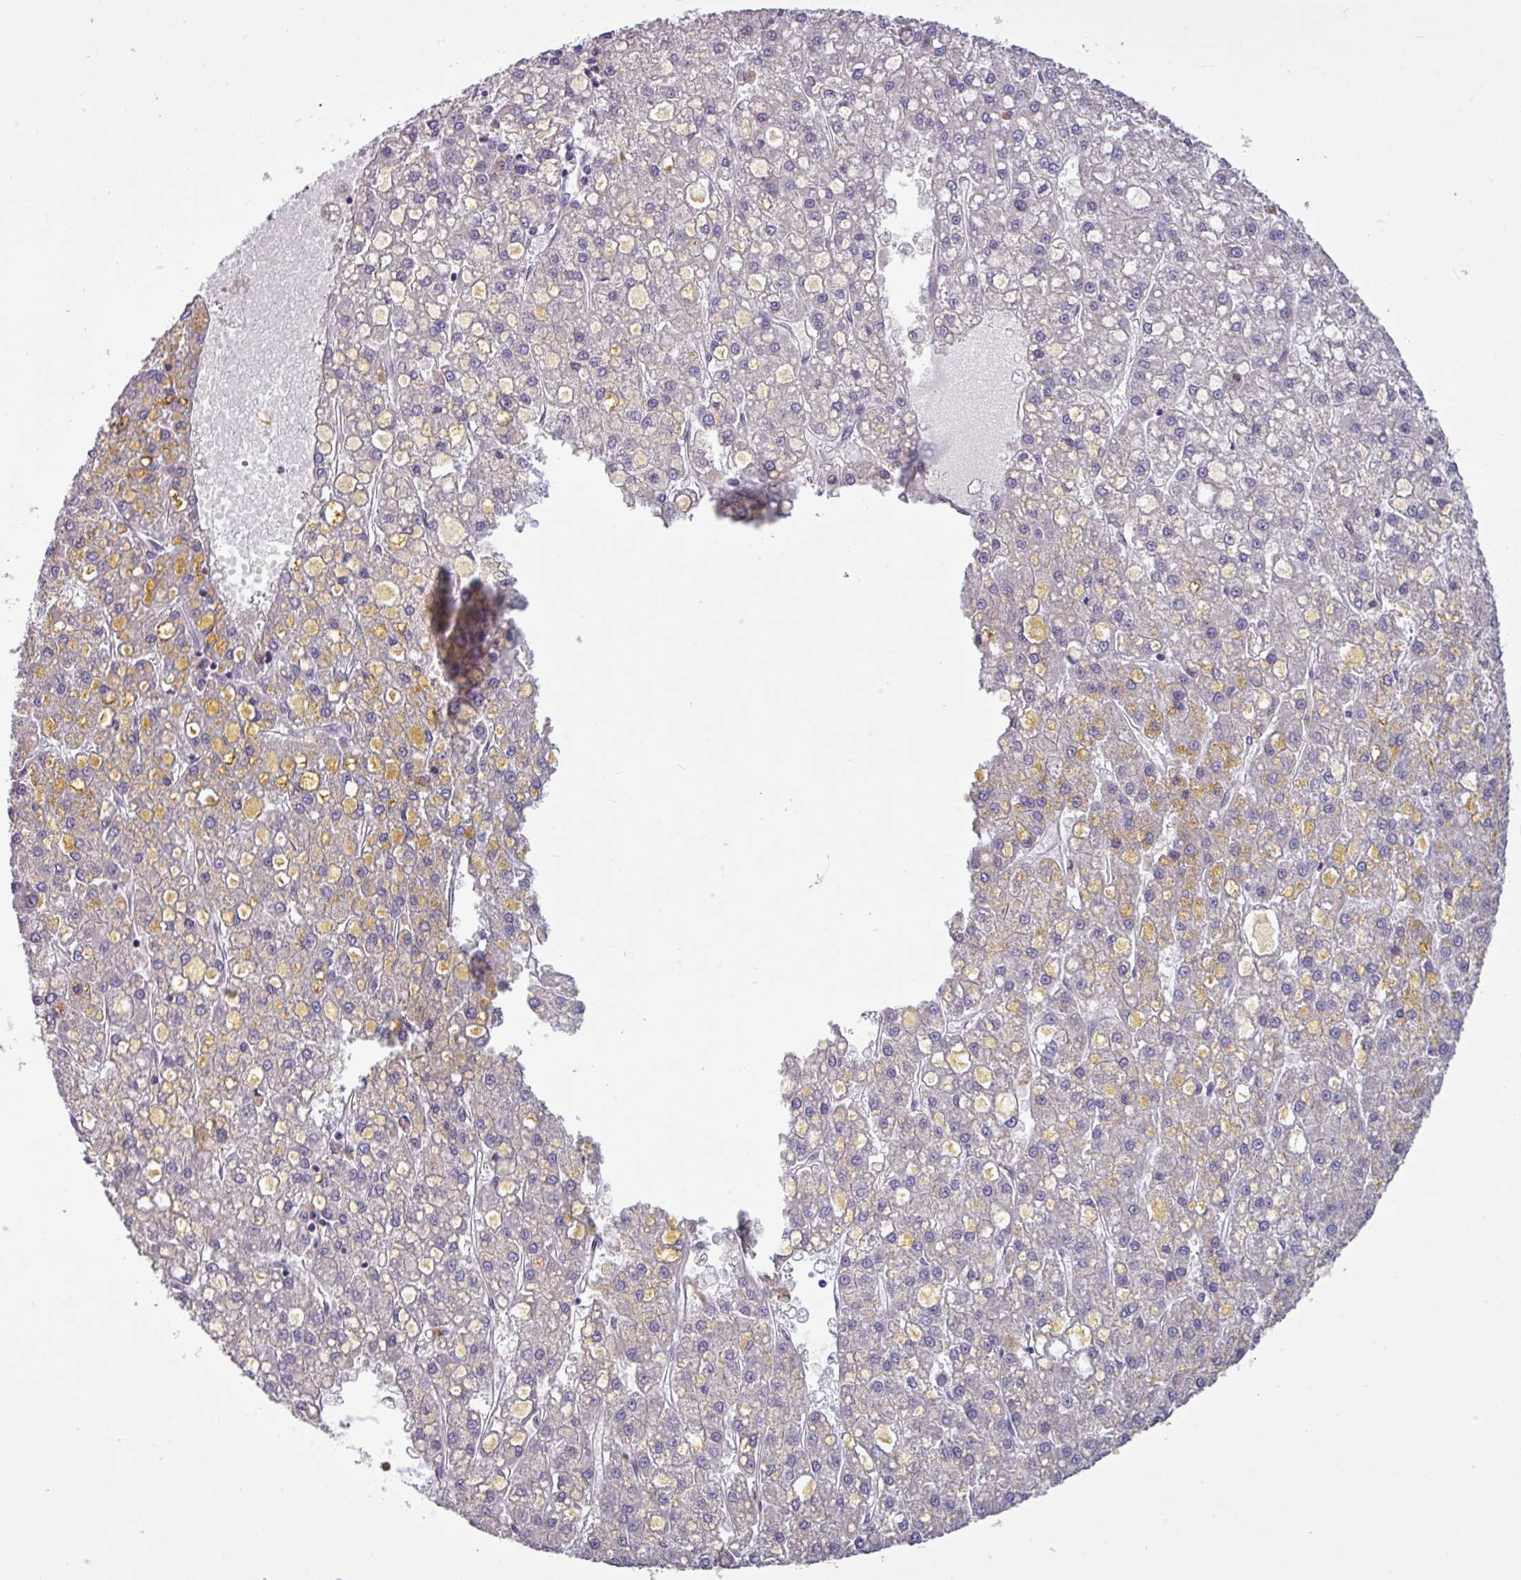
{"staining": {"intensity": "negative", "quantity": "none", "location": "none"}, "tissue": "liver cancer", "cell_type": "Tumor cells", "image_type": "cancer", "snomed": [{"axis": "morphology", "description": "Carcinoma, Hepatocellular, NOS"}, {"axis": "topography", "description": "Liver"}], "caption": "Liver cancer was stained to show a protein in brown. There is no significant expression in tumor cells.", "gene": "TMEM62", "patient": {"sex": "male", "age": 67}}